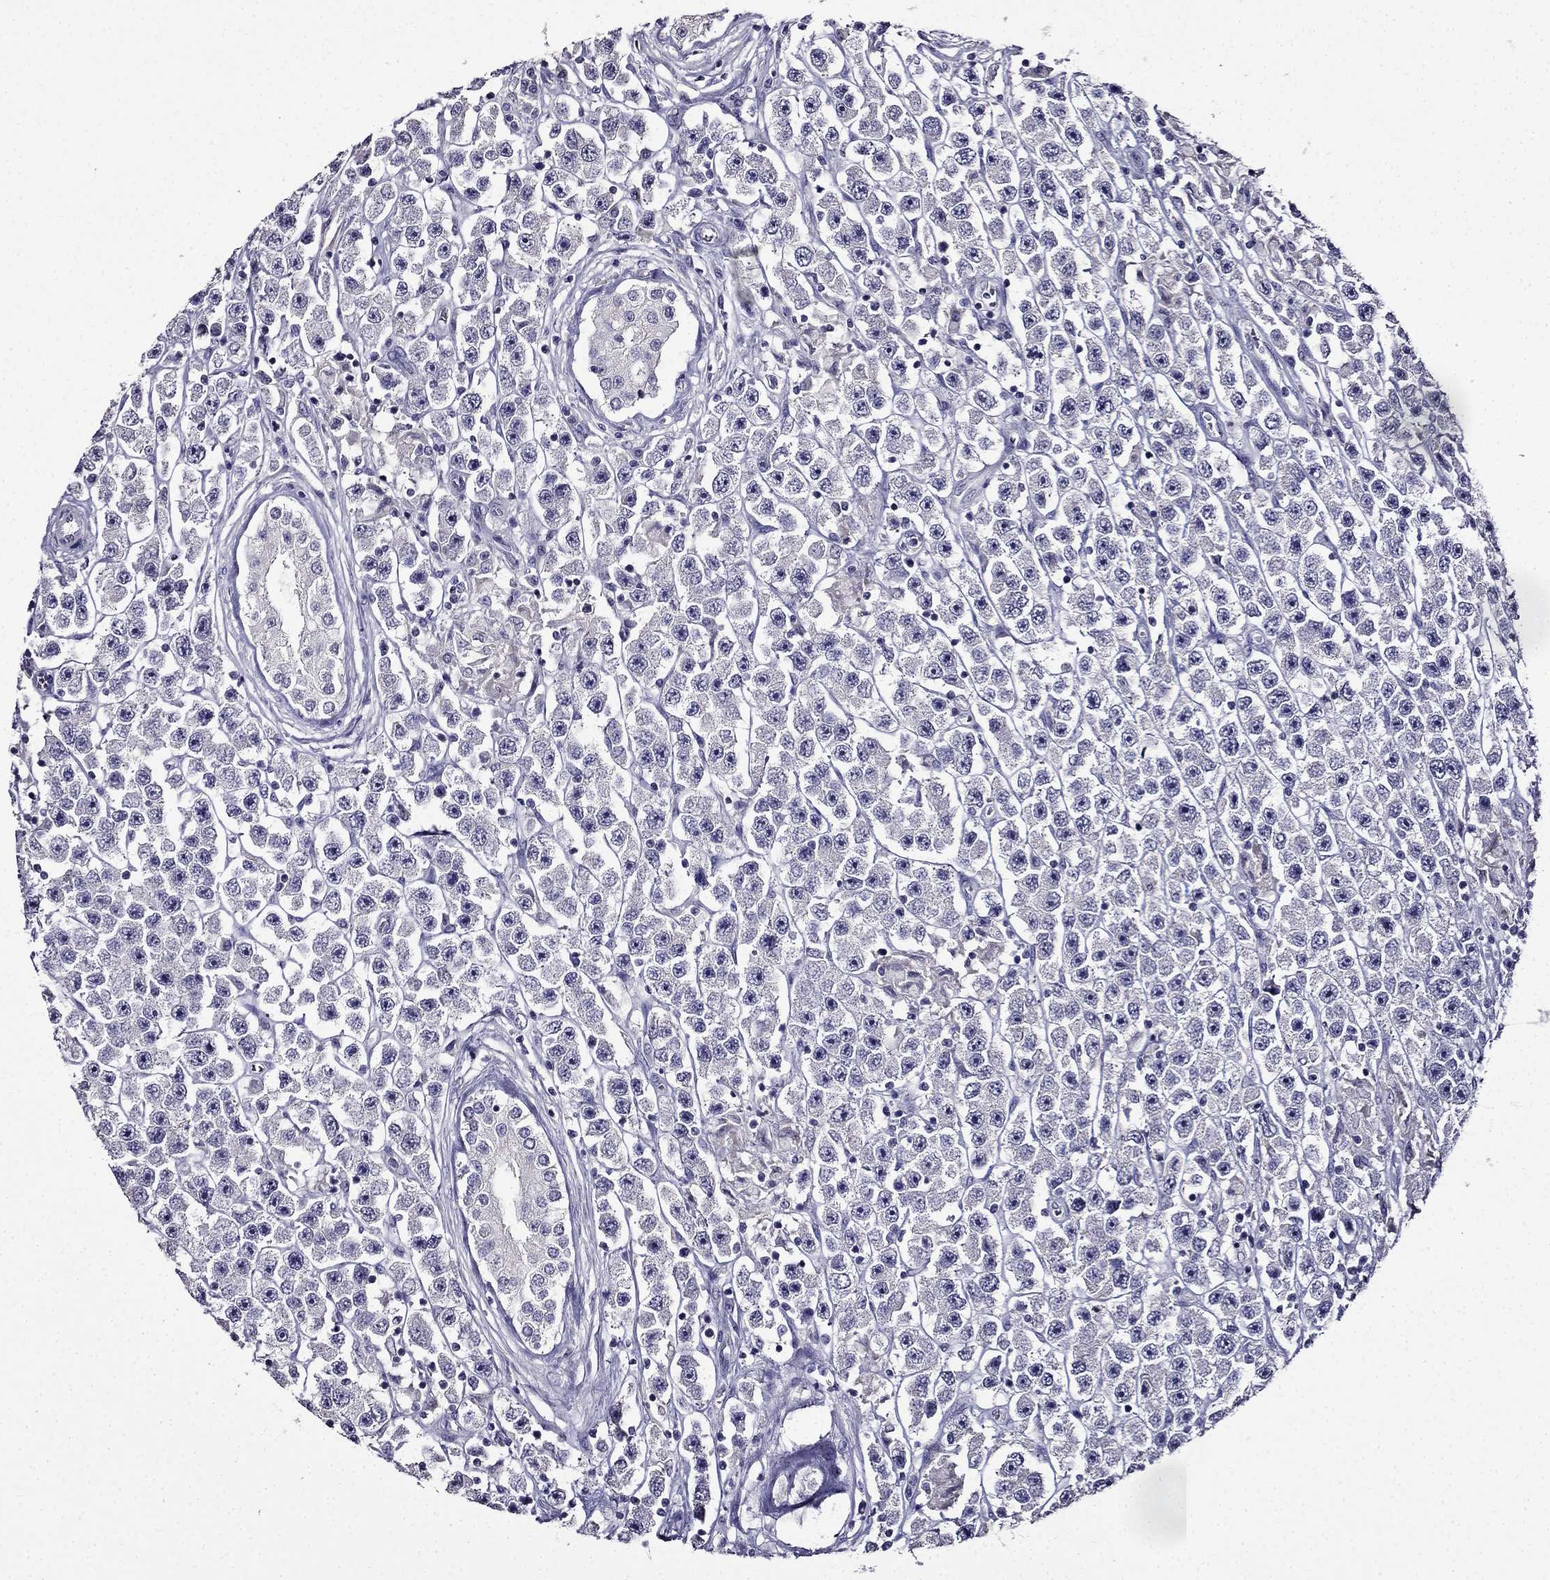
{"staining": {"intensity": "negative", "quantity": "none", "location": "none"}, "tissue": "testis cancer", "cell_type": "Tumor cells", "image_type": "cancer", "snomed": [{"axis": "morphology", "description": "Seminoma, NOS"}, {"axis": "topography", "description": "Testis"}], "caption": "Immunohistochemistry photomicrograph of testis cancer (seminoma) stained for a protein (brown), which demonstrates no expression in tumor cells.", "gene": "TMEM266", "patient": {"sex": "male", "age": 45}}